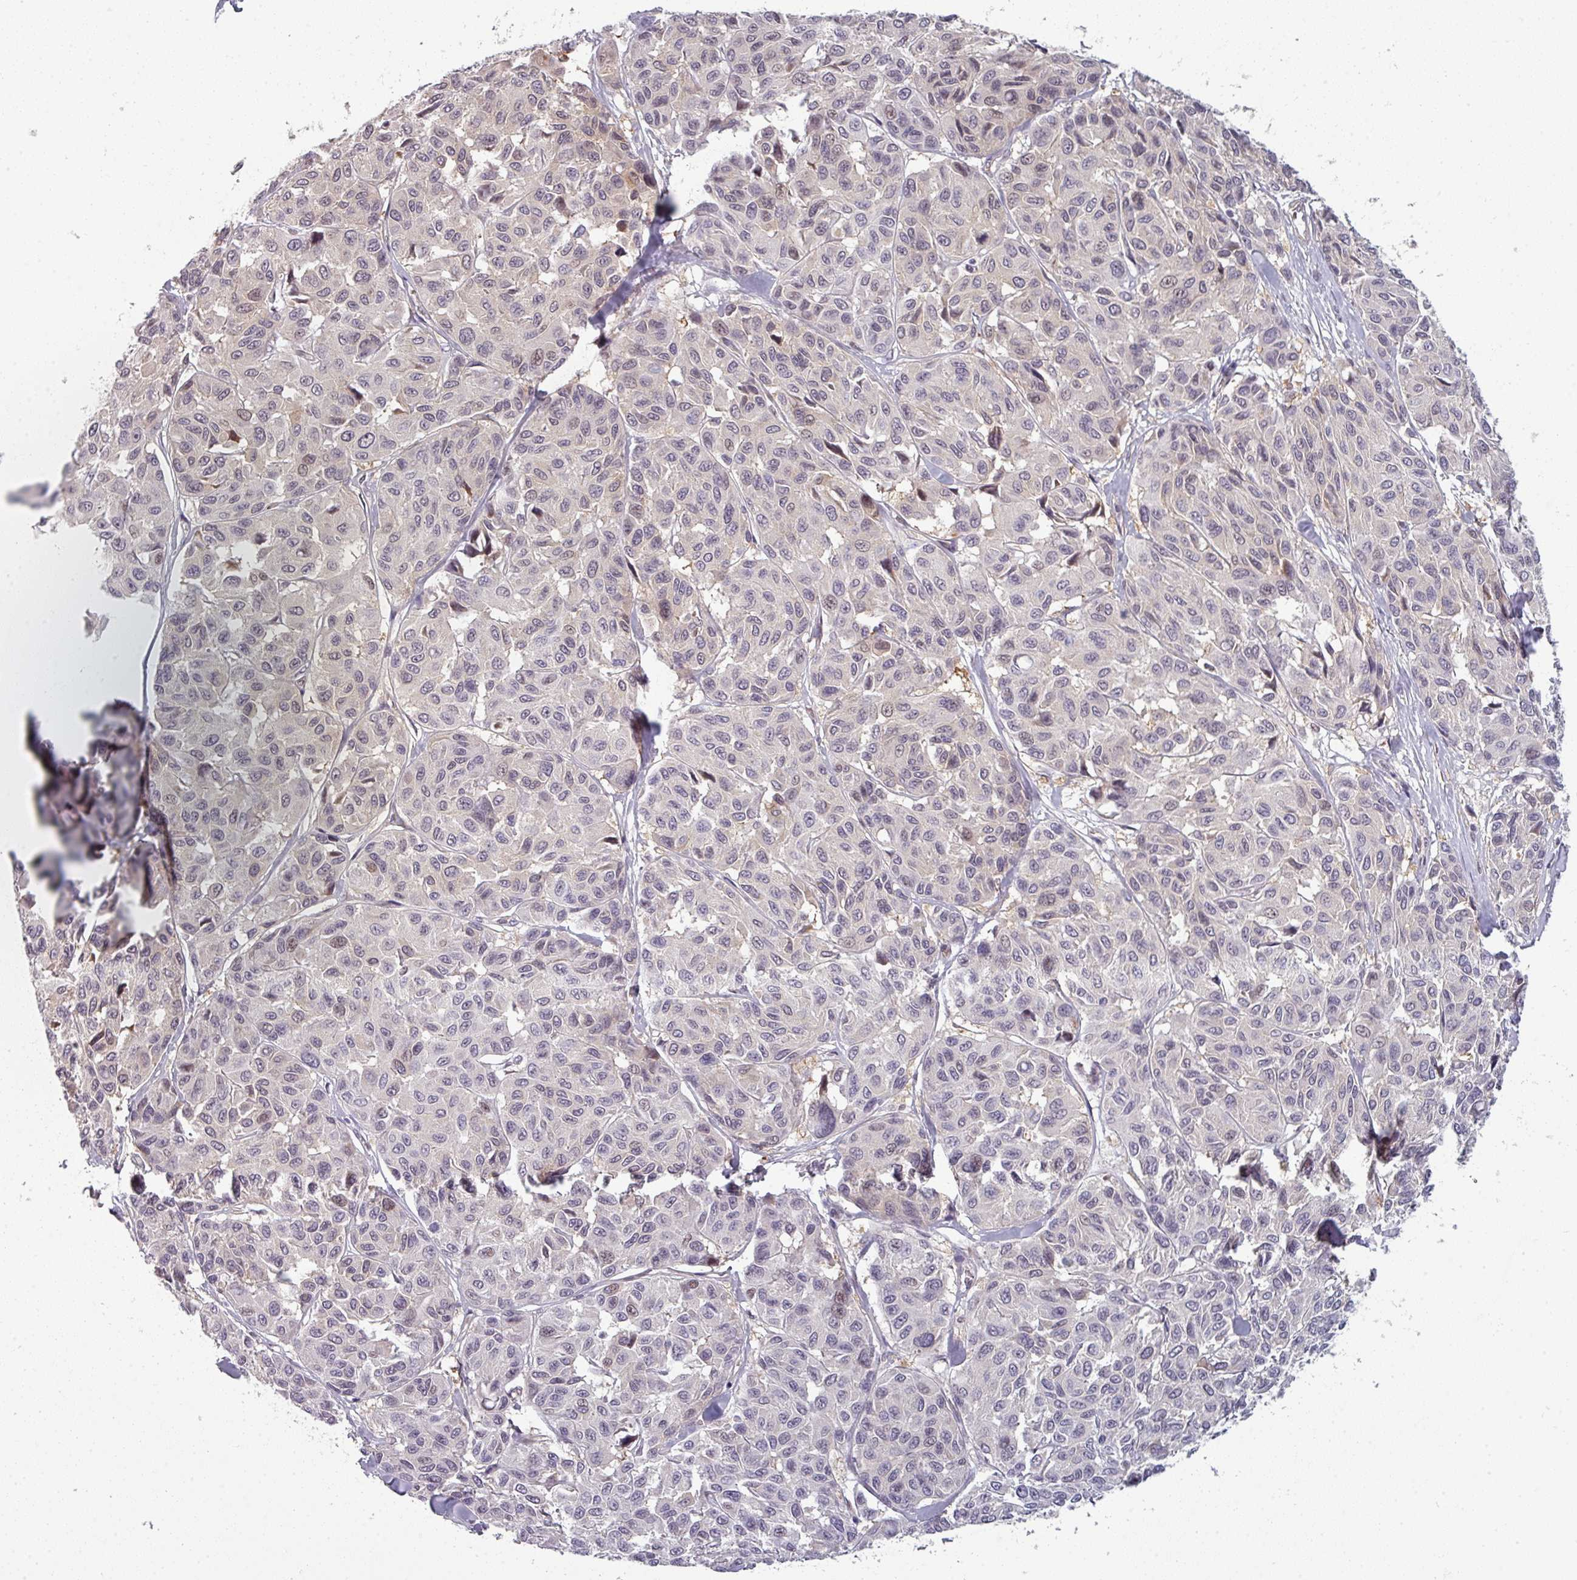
{"staining": {"intensity": "weak", "quantity": "<25%", "location": "nuclear"}, "tissue": "melanoma", "cell_type": "Tumor cells", "image_type": "cancer", "snomed": [{"axis": "morphology", "description": "Malignant melanoma, NOS"}, {"axis": "topography", "description": "Skin"}], "caption": "Tumor cells show no significant staining in melanoma.", "gene": "PRAMEF12", "patient": {"sex": "female", "age": 66}}